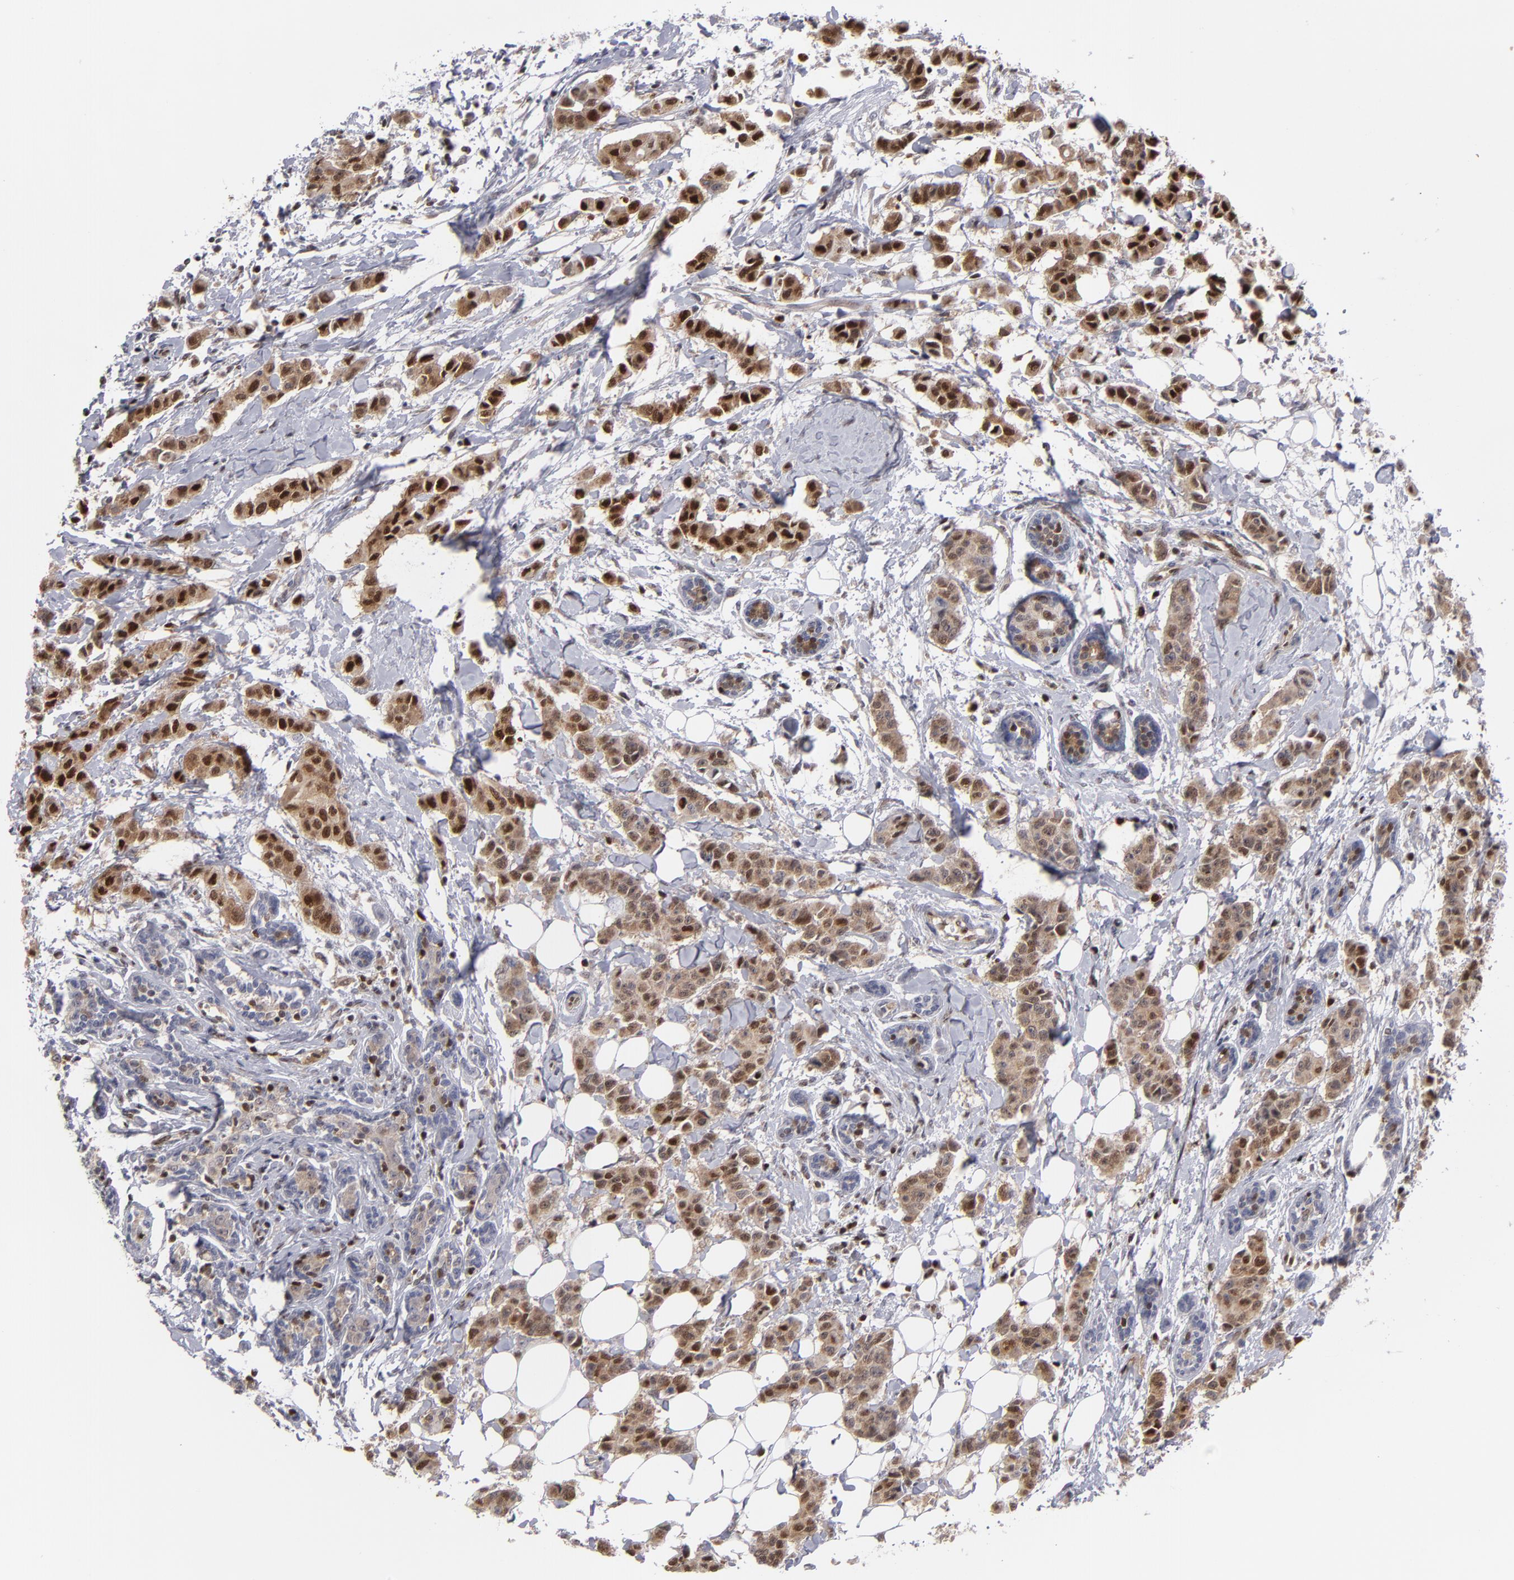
{"staining": {"intensity": "moderate", "quantity": ">75%", "location": "cytoplasmic/membranous,nuclear"}, "tissue": "breast cancer", "cell_type": "Tumor cells", "image_type": "cancer", "snomed": [{"axis": "morphology", "description": "Duct carcinoma"}, {"axis": "topography", "description": "Breast"}], "caption": "Breast cancer (infiltrating ductal carcinoma) stained with a brown dye displays moderate cytoplasmic/membranous and nuclear positive positivity in about >75% of tumor cells.", "gene": "GSR", "patient": {"sex": "female", "age": 40}}